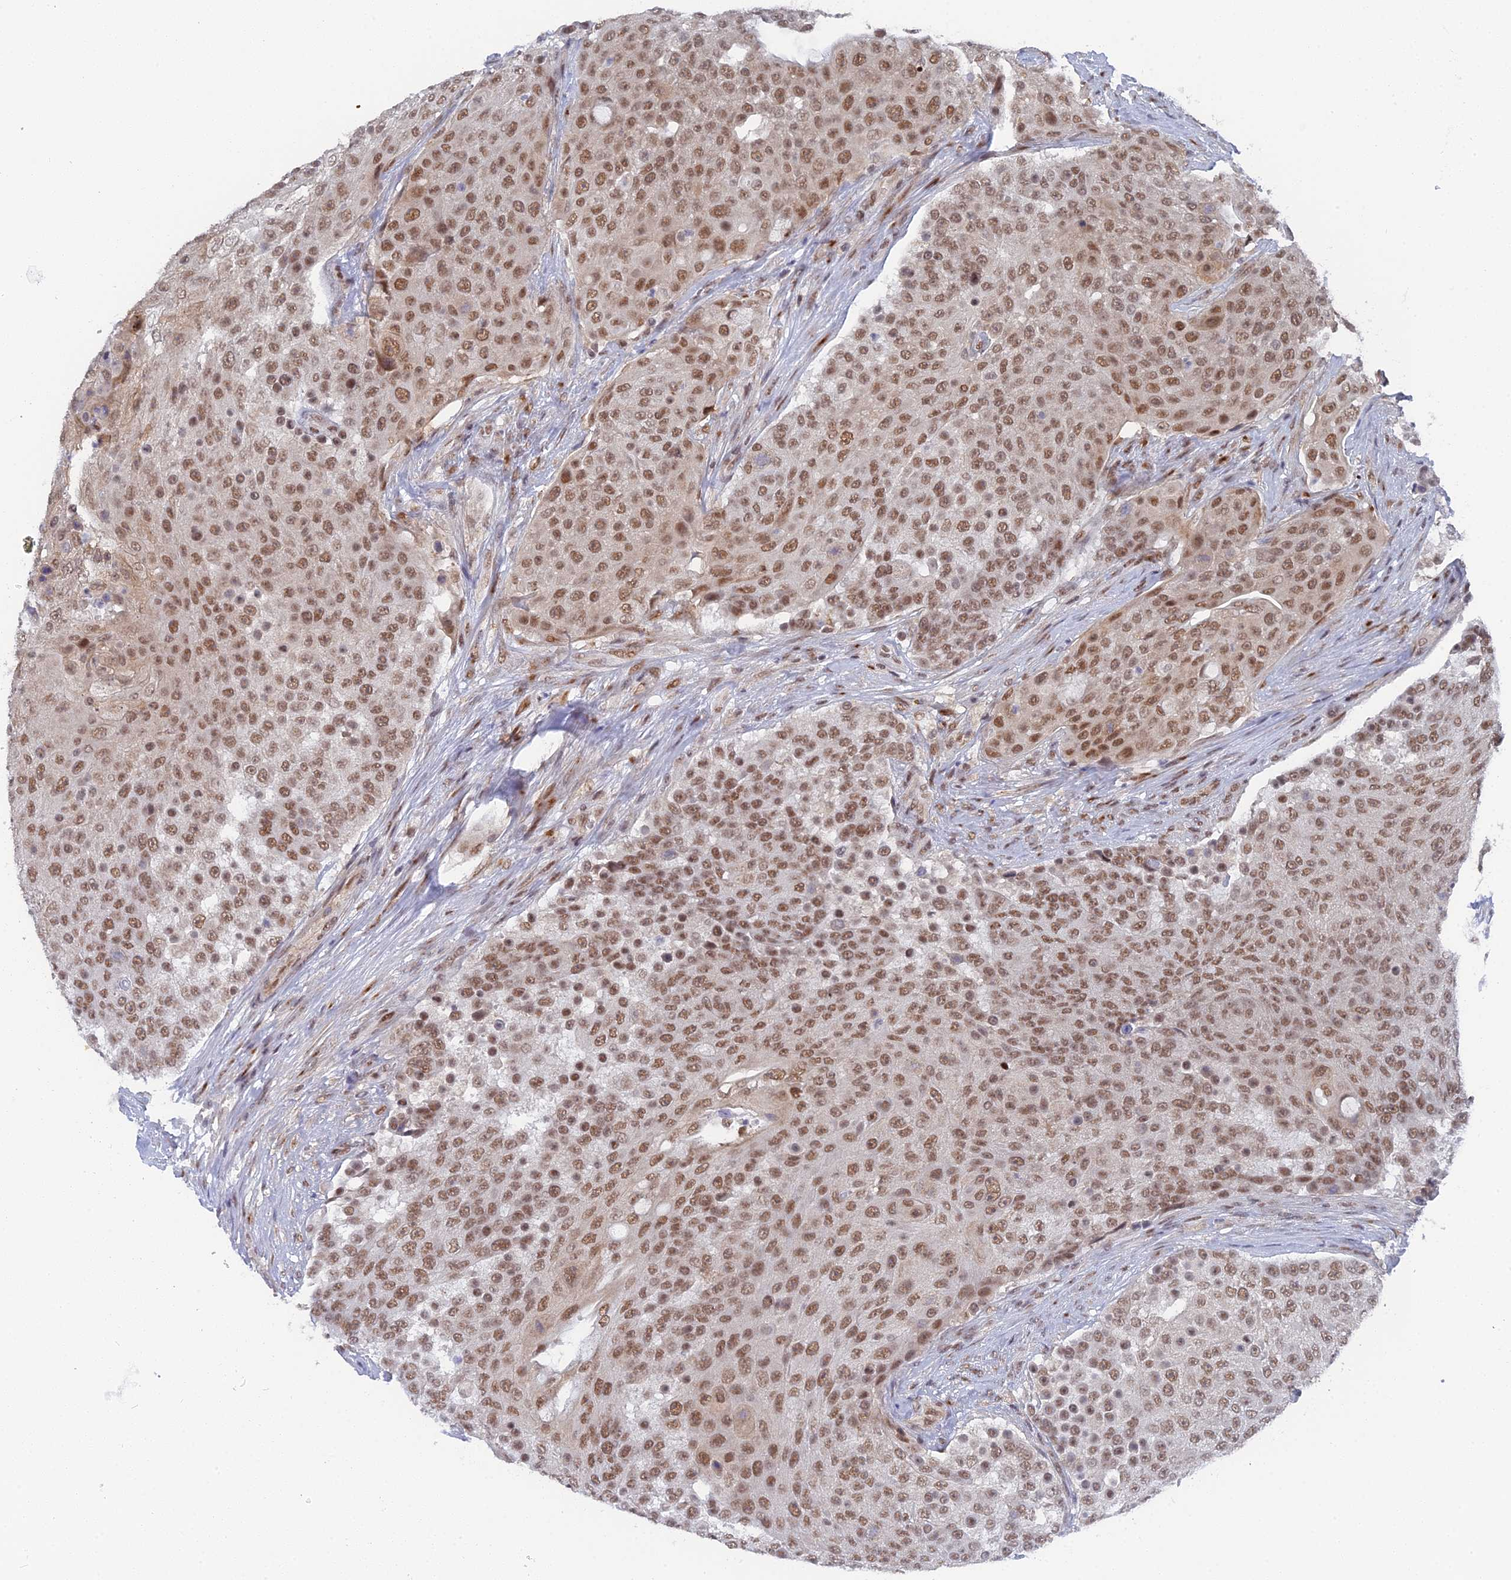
{"staining": {"intensity": "moderate", "quantity": ">75%", "location": "nuclear"}, "tissue": "urothelial cancer", "cell_type": "Tumor cells", "image_type": "cancer", "snomed": [{"axis": "morphology", "description": "Urothelial carcinoma, High grade"}, {"axis": "topography", "description": "Urinary bladder"}], "caption": "High-grade urothelial carcinoma stained with a brown dye displays moderate nuclear positive staining in approximately >75% of tumor cells.", "gene": "CCDC85A", "patient": {"sex": "female", "age": 63}}